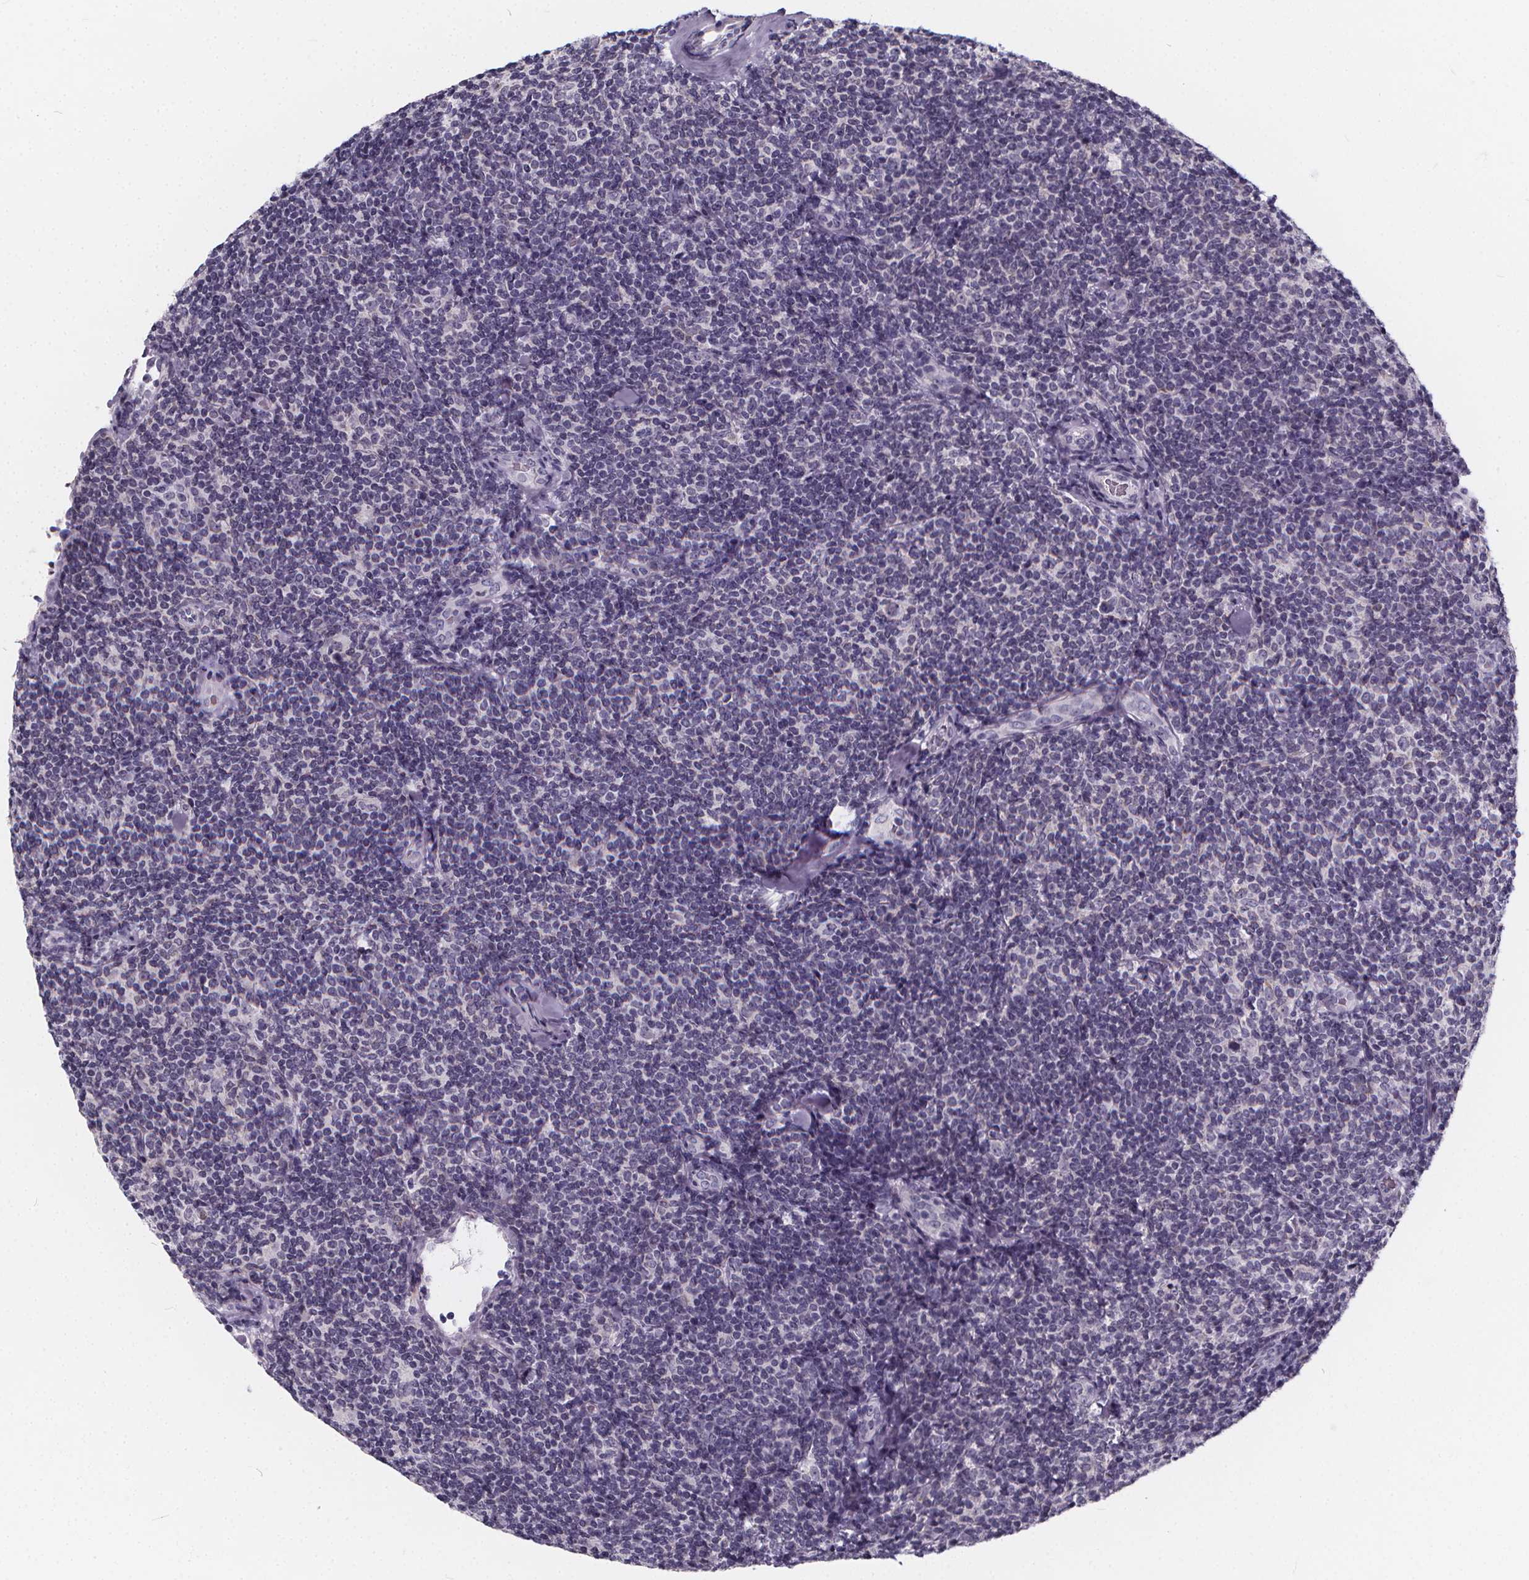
{"staining": {"intensity": "negative", "quantity": "none", "location": "none"}, "tissue": "lymphoma", "cell_type": "Tumor cells", "image_type": "cancer", "snomed": [{"axis": "morphology", "description": "Malignant lymphoma, non-Hodgkin's type, Low grade"}, {"axis": "topography", "description": "Lymph node"}], "caption": "Immunohistochemistry (IHC) of low-grade malignant lymphoma, non-Hodgkin's type displays no staining in tumor cells. (Stains: DAB (3,3'-diaminobenzidine) IHC with hematoxylin counter stain, Microscopy: brightfield microscopy at high magnification).", "gene": "SPEF2", "patient": {"sex": "female", "age": 56}}